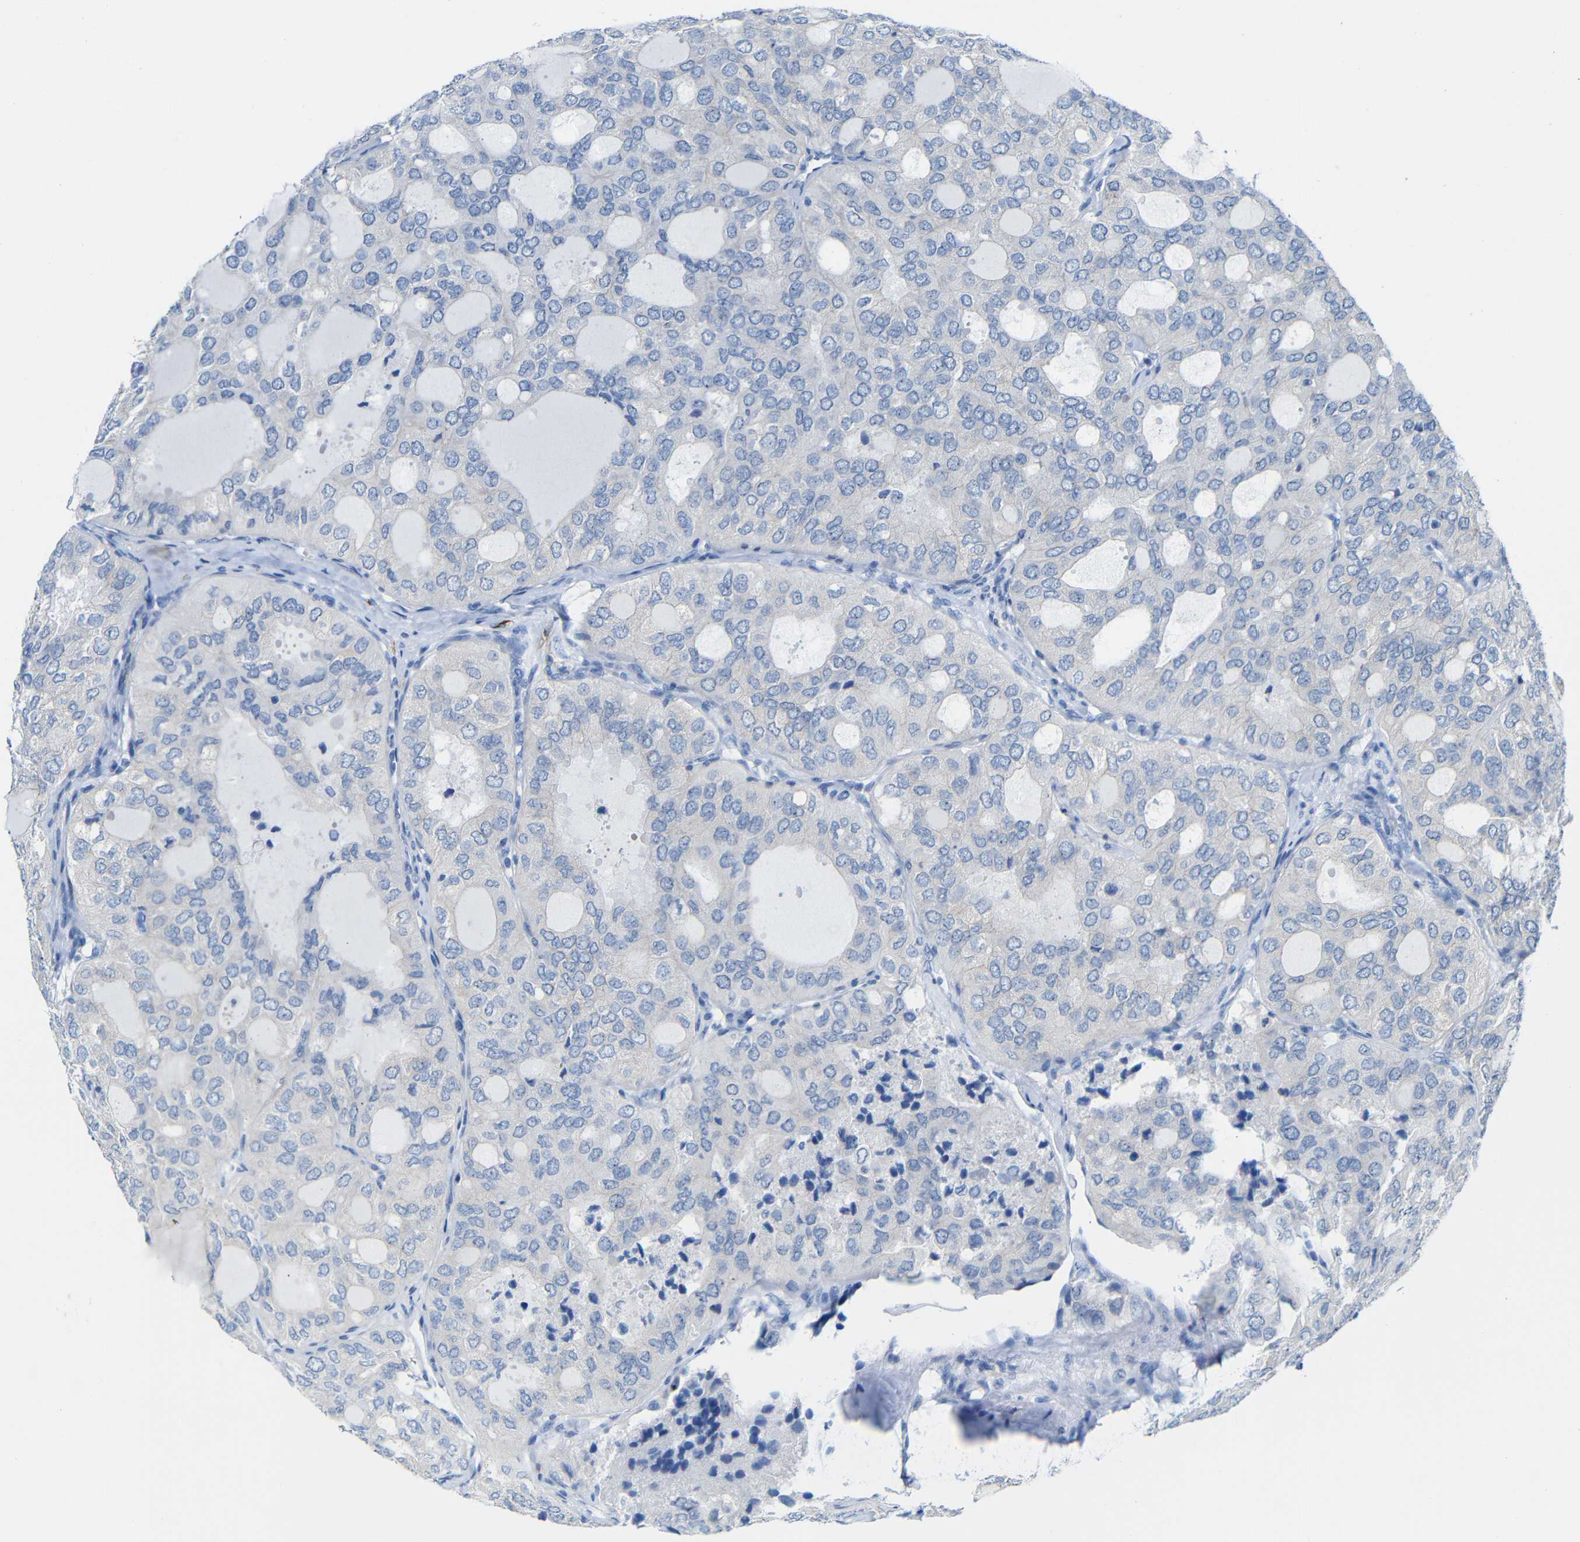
{"staining": {"intensity": "negative", "quantity": "none", "location": "none"}, "tissue": "thyroid cancer", "cell_type": "Tumor cells", "image_type": "cancer", "snomed": [{"axis": "morphology", "description": "Follicular adenoma carcinoma, NOS"}, {"axis": "topography", "description": "Thyroid gland"}], "caption": "Tumor cells are negative for brown protein staining in thyroid follicular adenoma carcinoma. The staining is performed using DAB (3,3'-diaminobenzidine) brown chromogen with nuclei counter-stained in using hematoxylin.", "gene": "C1orf210", "patient": {"sex": "male", "age": 75}}